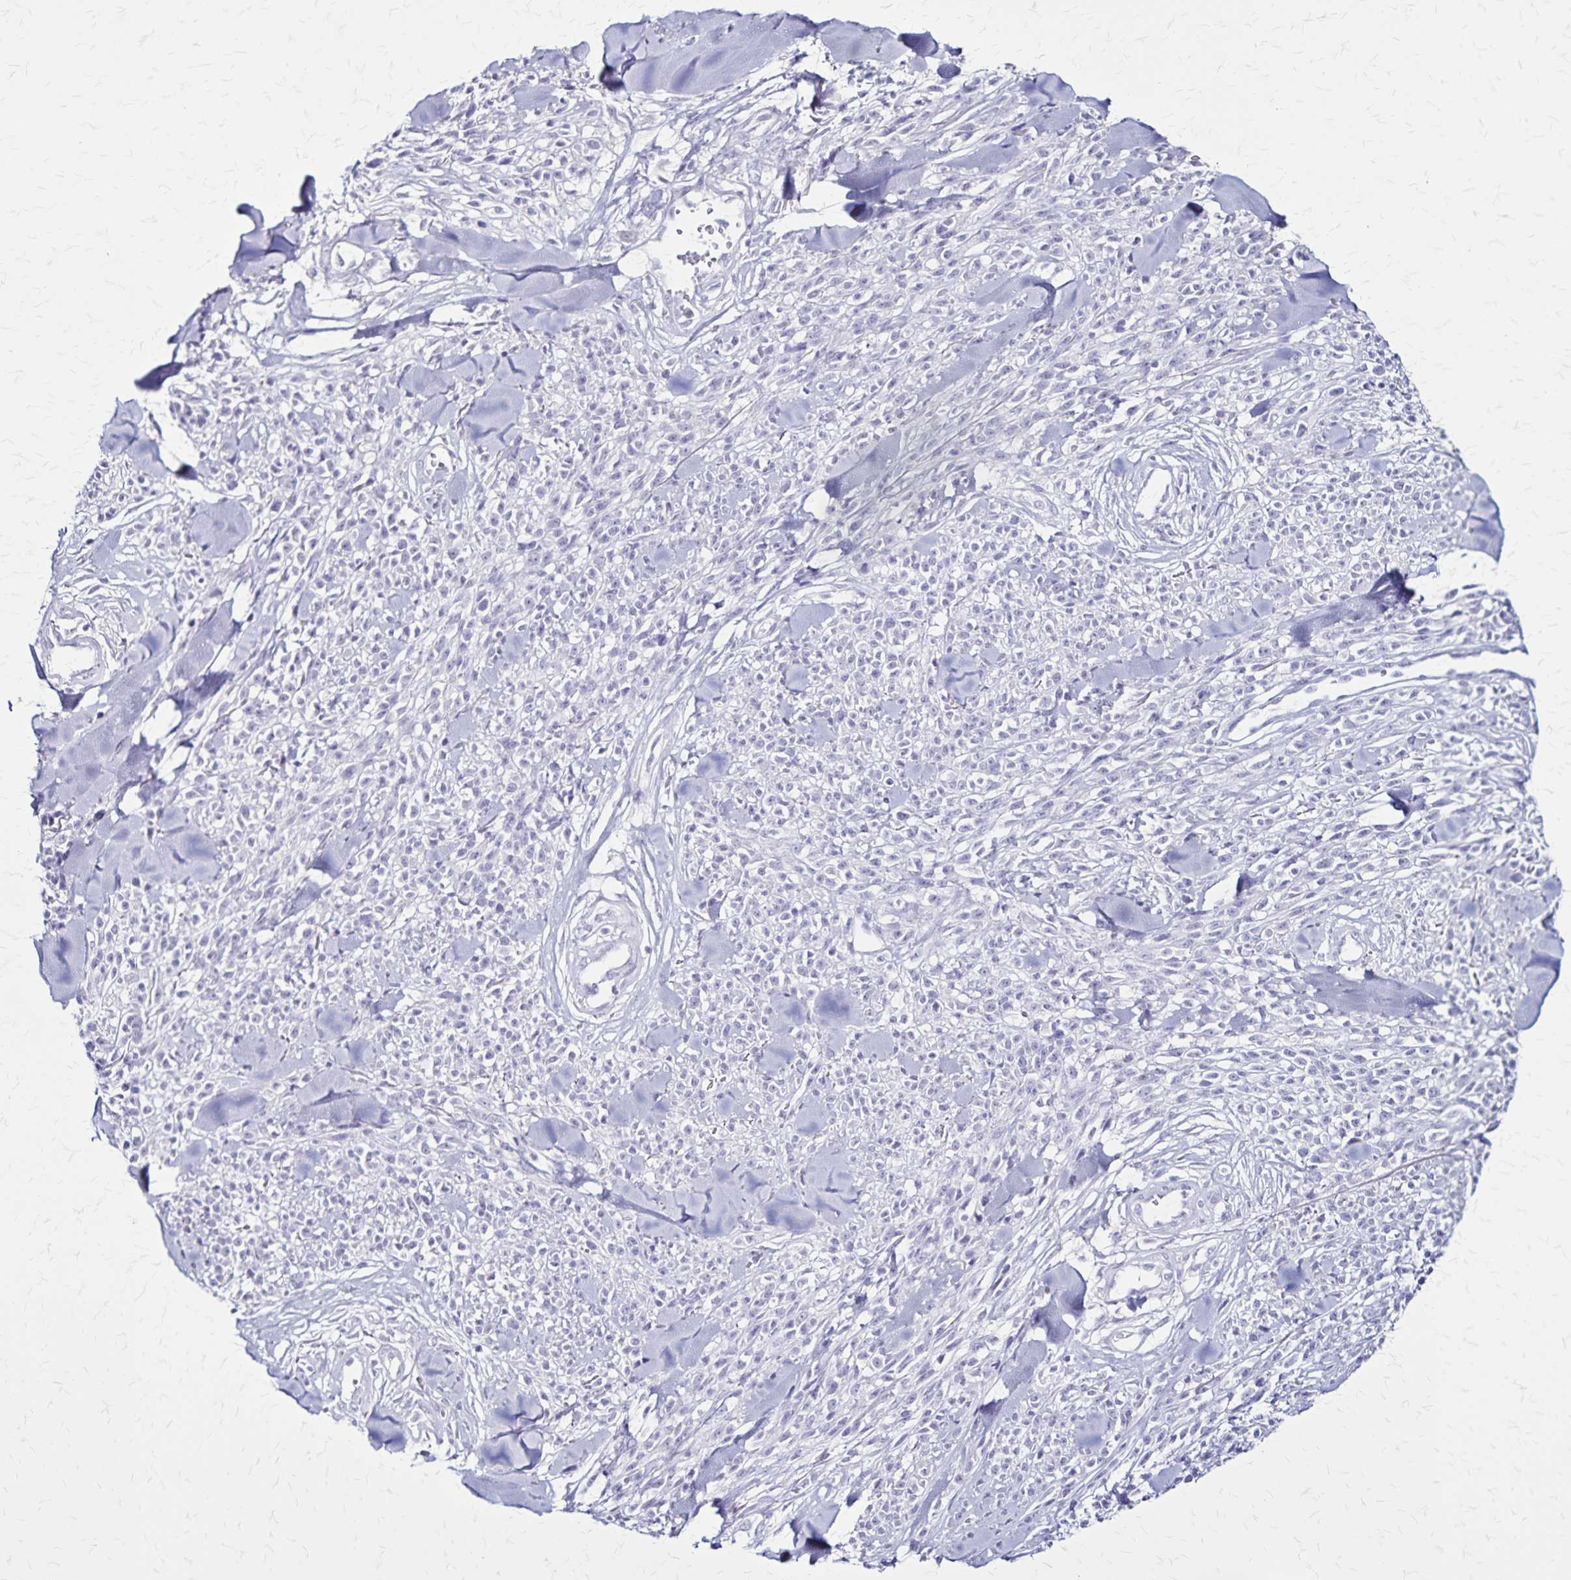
{"staining": {"intensity": "negative", "quantity": "none", "location": "none"}, "tissue": "melanoma", "cell_type": "Tumor cells", "image_type": "cancer", "snomed": [{"axis": "morphology", "description": "Malignant melanoma, NOS"}, {"axis": "topography", "description": "Skin"}, {"axis": "topography", "description": "Skin of trunk"}], "caption": "DAB immunohistochemical staining of human melanoma displays no significant positivity in tumor cells.", "gene": "PLXNA4", "patient": {"sex": "male", "age": 74}}